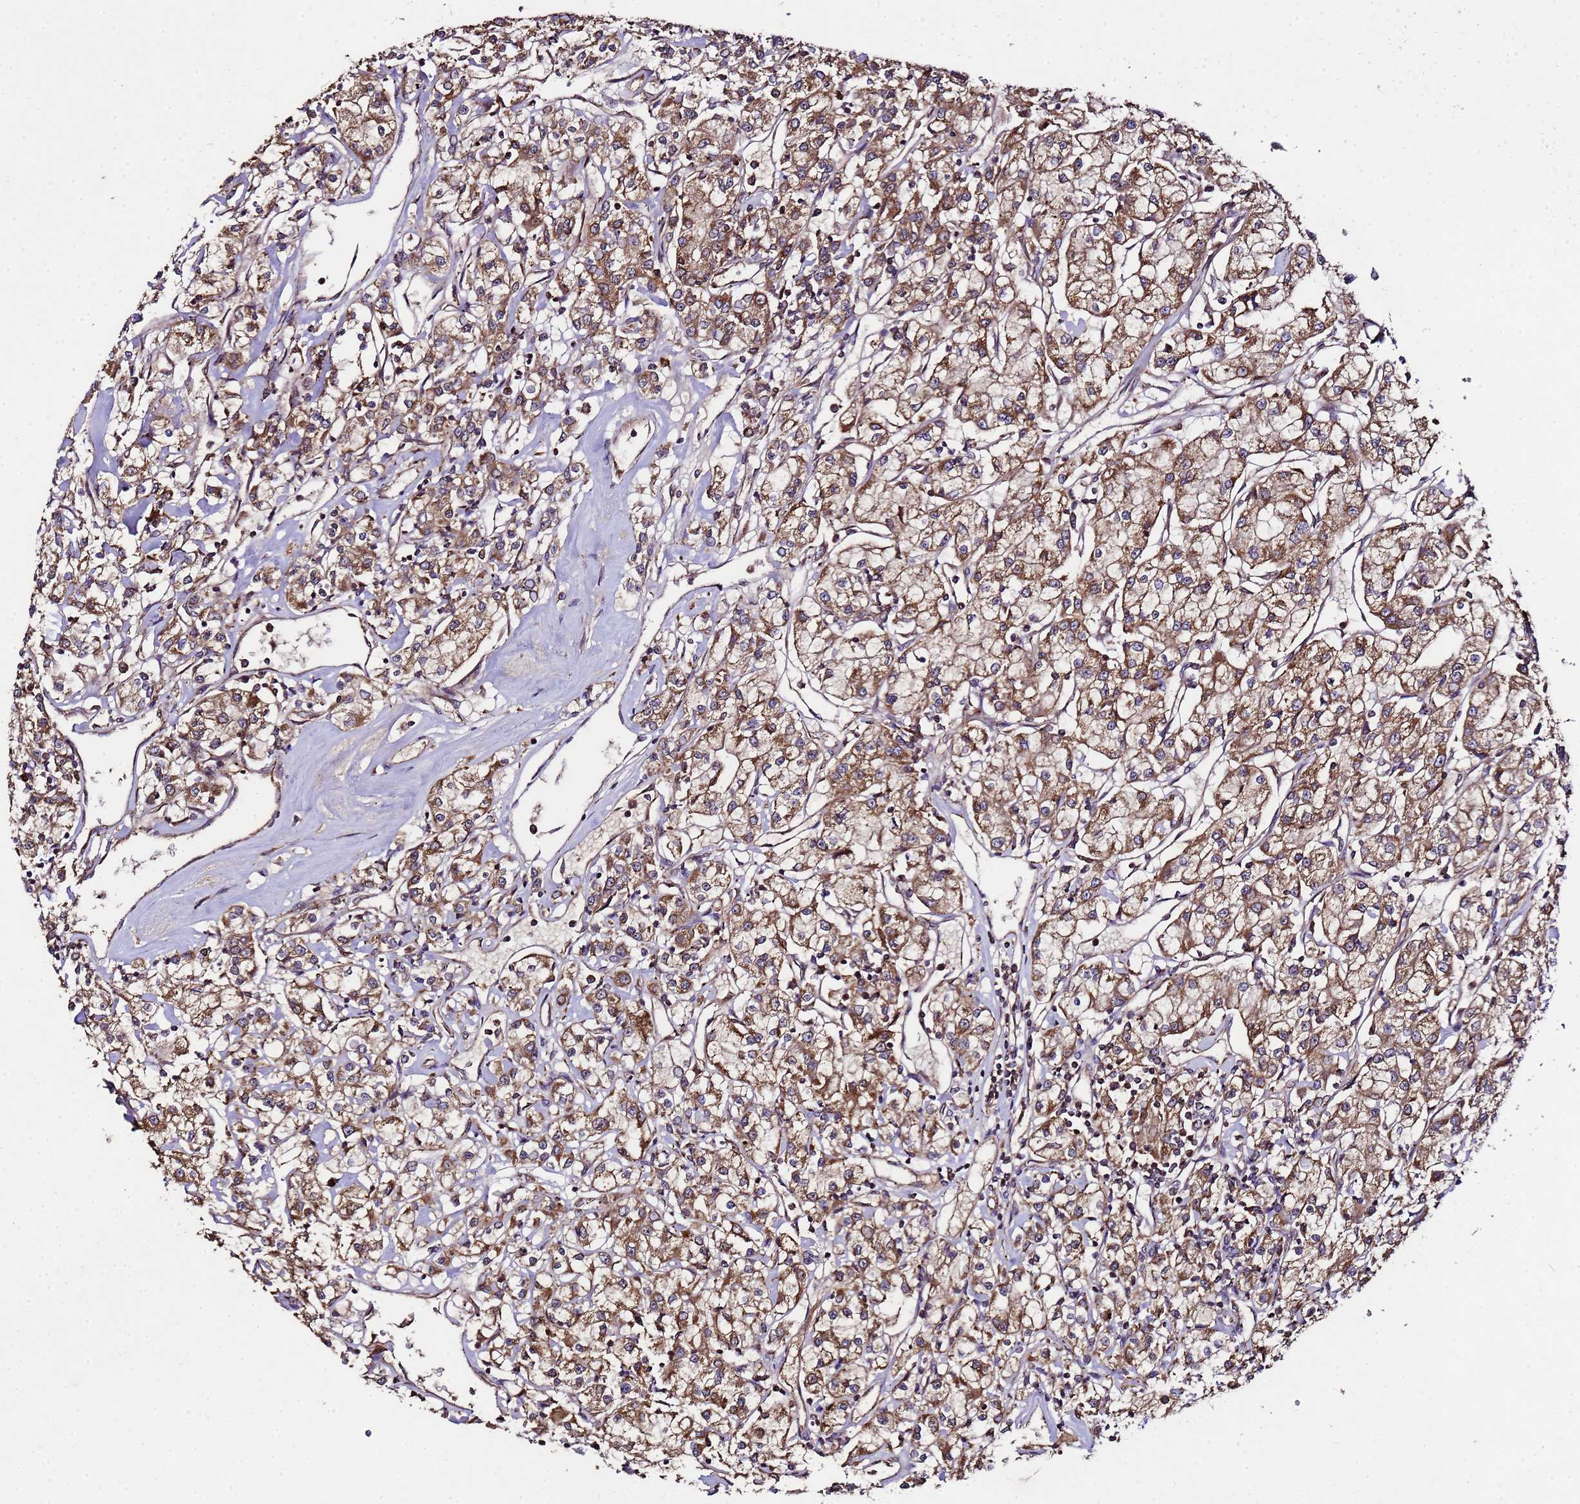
{"staining": {"intensity": "moderate", "quantity": ">75%", "location": "cytoplasmic/membranous"}, "tissue": "renal cancer", "cell_type": "Tumor cells", "image_type": "cancer", "snomed": [{"axis": "morphology", "description": "Adenocarcinoma, NOS"}, {"axis": "topography", "description": "Kidney"}], "caption": "Immunohistochemistry (IHC) of human adenocarcinoma (renal) reveals medium levels of moderate cytoplasmic/membranous staining in approximately >75% of tumor cells. Using DAB (brown) and hematoxylin (blue) stains, captured at high magnification using brightfield microscopy.", "gene": "HSPBAP1", "patient": {"sex": "female", "age": 59}}